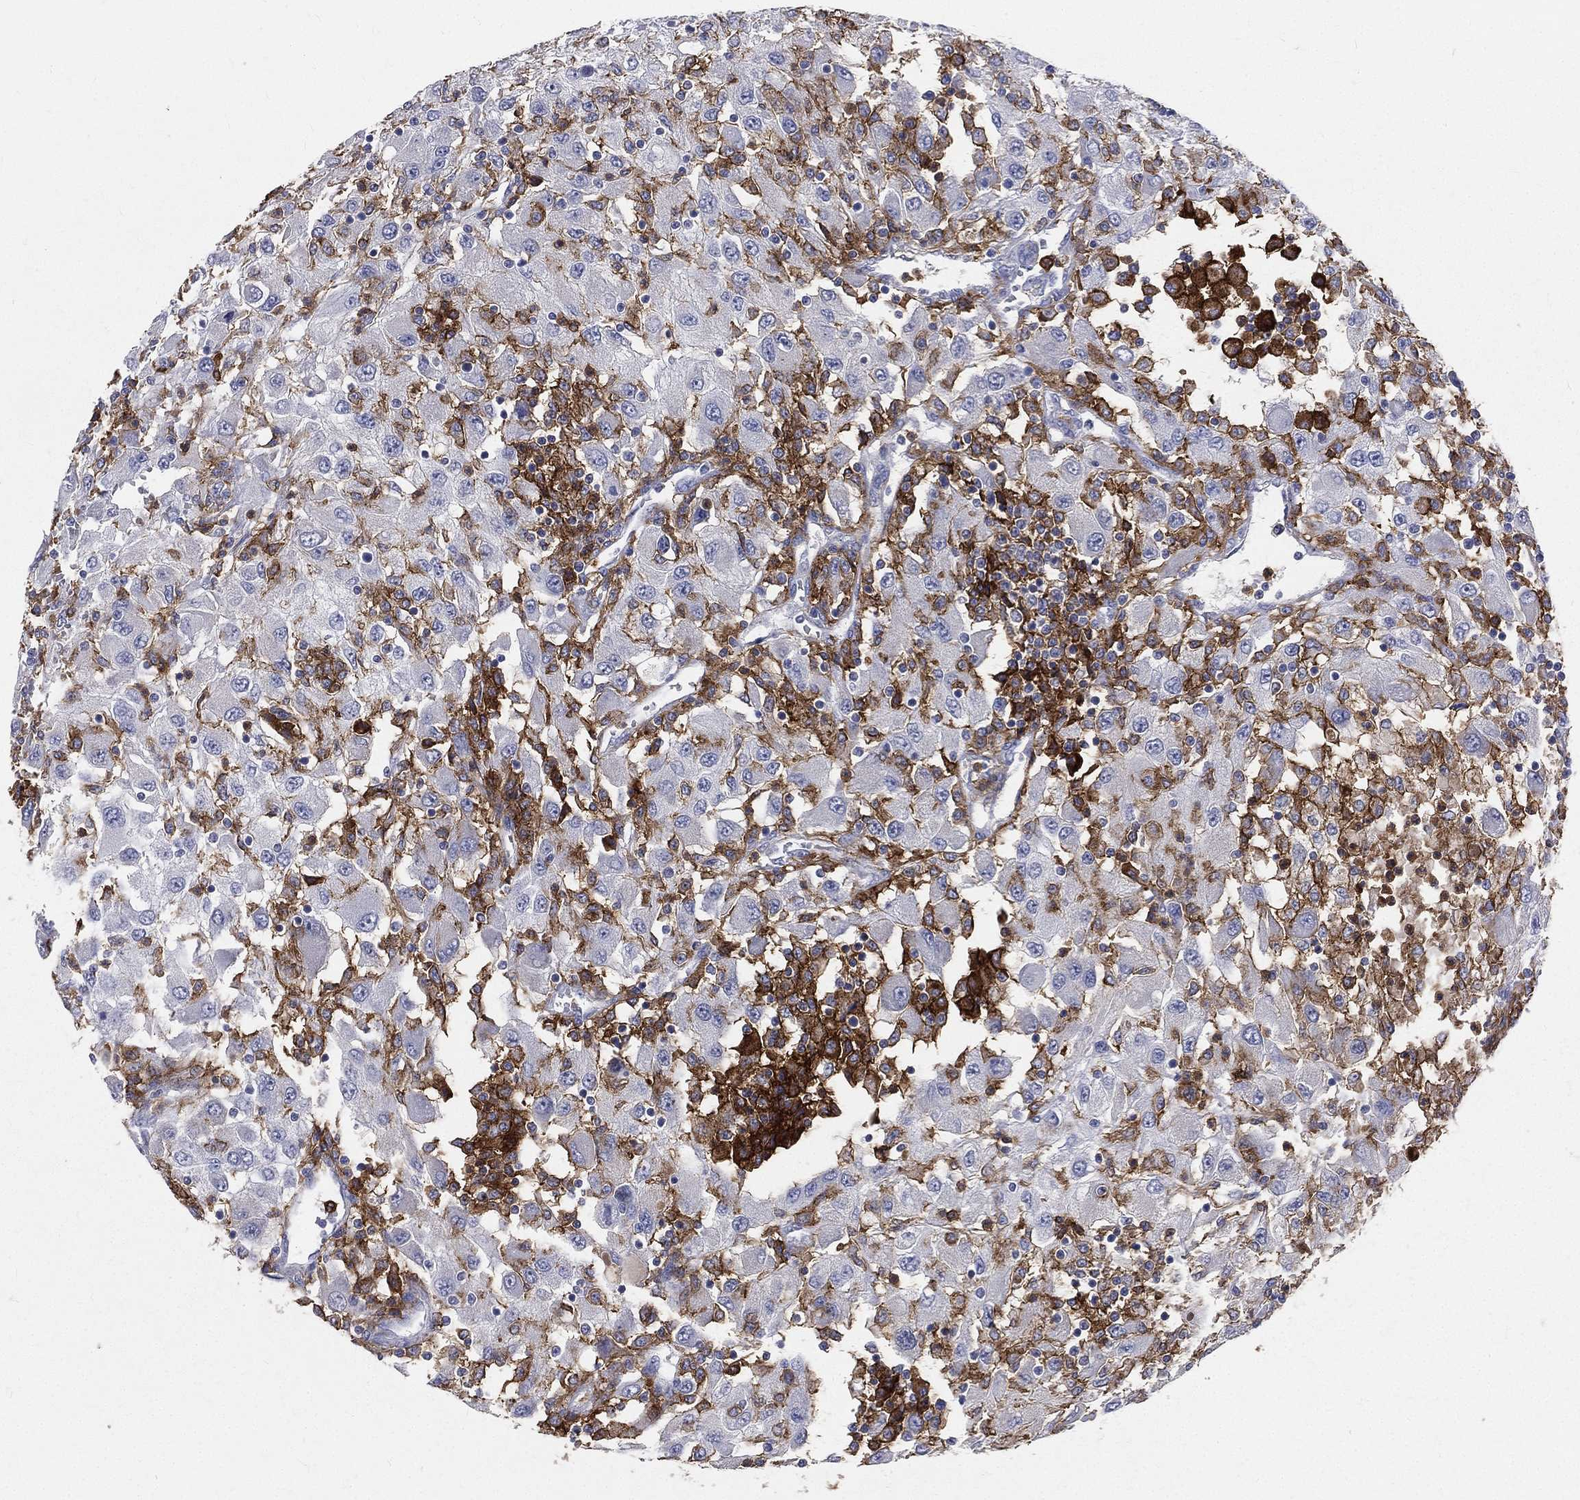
{"staining": {"intensity": "negative", "quantity": "none", "location": "none"}, "tissue": "renal cancer", "cell_type": "Tumor cells", "image_type": "cancer", "snomed": [{"axis": "morphology", "description": "Adenocarcinoma, NOS"}, {"axis": "topography", "description": "Kidney"}], "caption": "Human renal cancer stained for a protein using immunohistochemistry demonstrates no staining in tumor cells.", "gene": "CD33", "patient": {"sex": "female", "age": 67}}